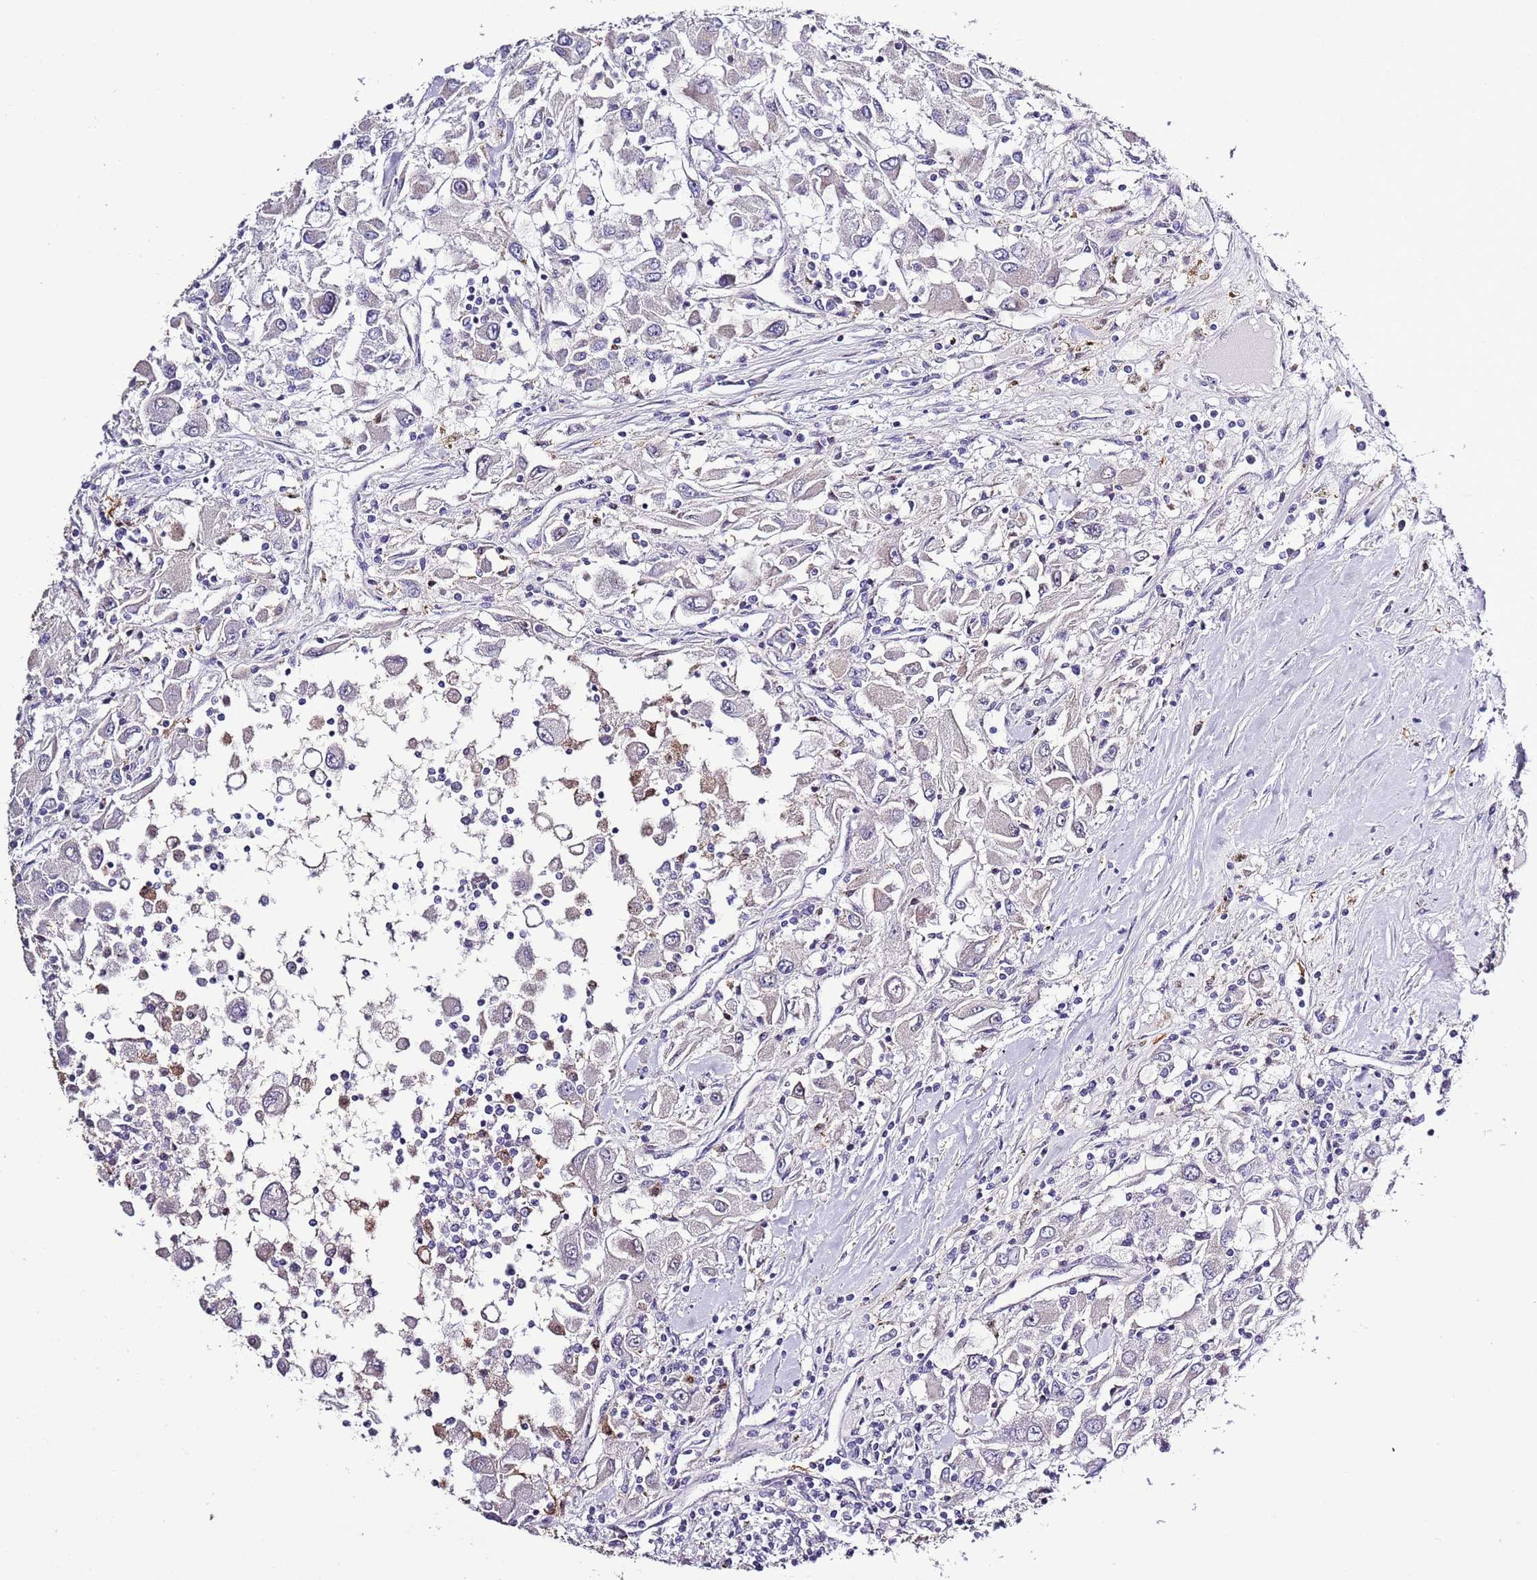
{"staining": {"intensity": "negative", "quantity": "none", "location": "none"}, "tissue": "renal cancer", "cell_type": "Tumor cells", "image_type": "cancer", "snomed": [{"axis": "morphology", "description": "Adenocarcinoma, NOS"}, {"axis": "topography", "description": "Kidney"}], "caption": "Tumor cells show no significant protein staining in renal cancer.", "gene": "LIPJ", "patient": {"sex": "female", "age": 67}}